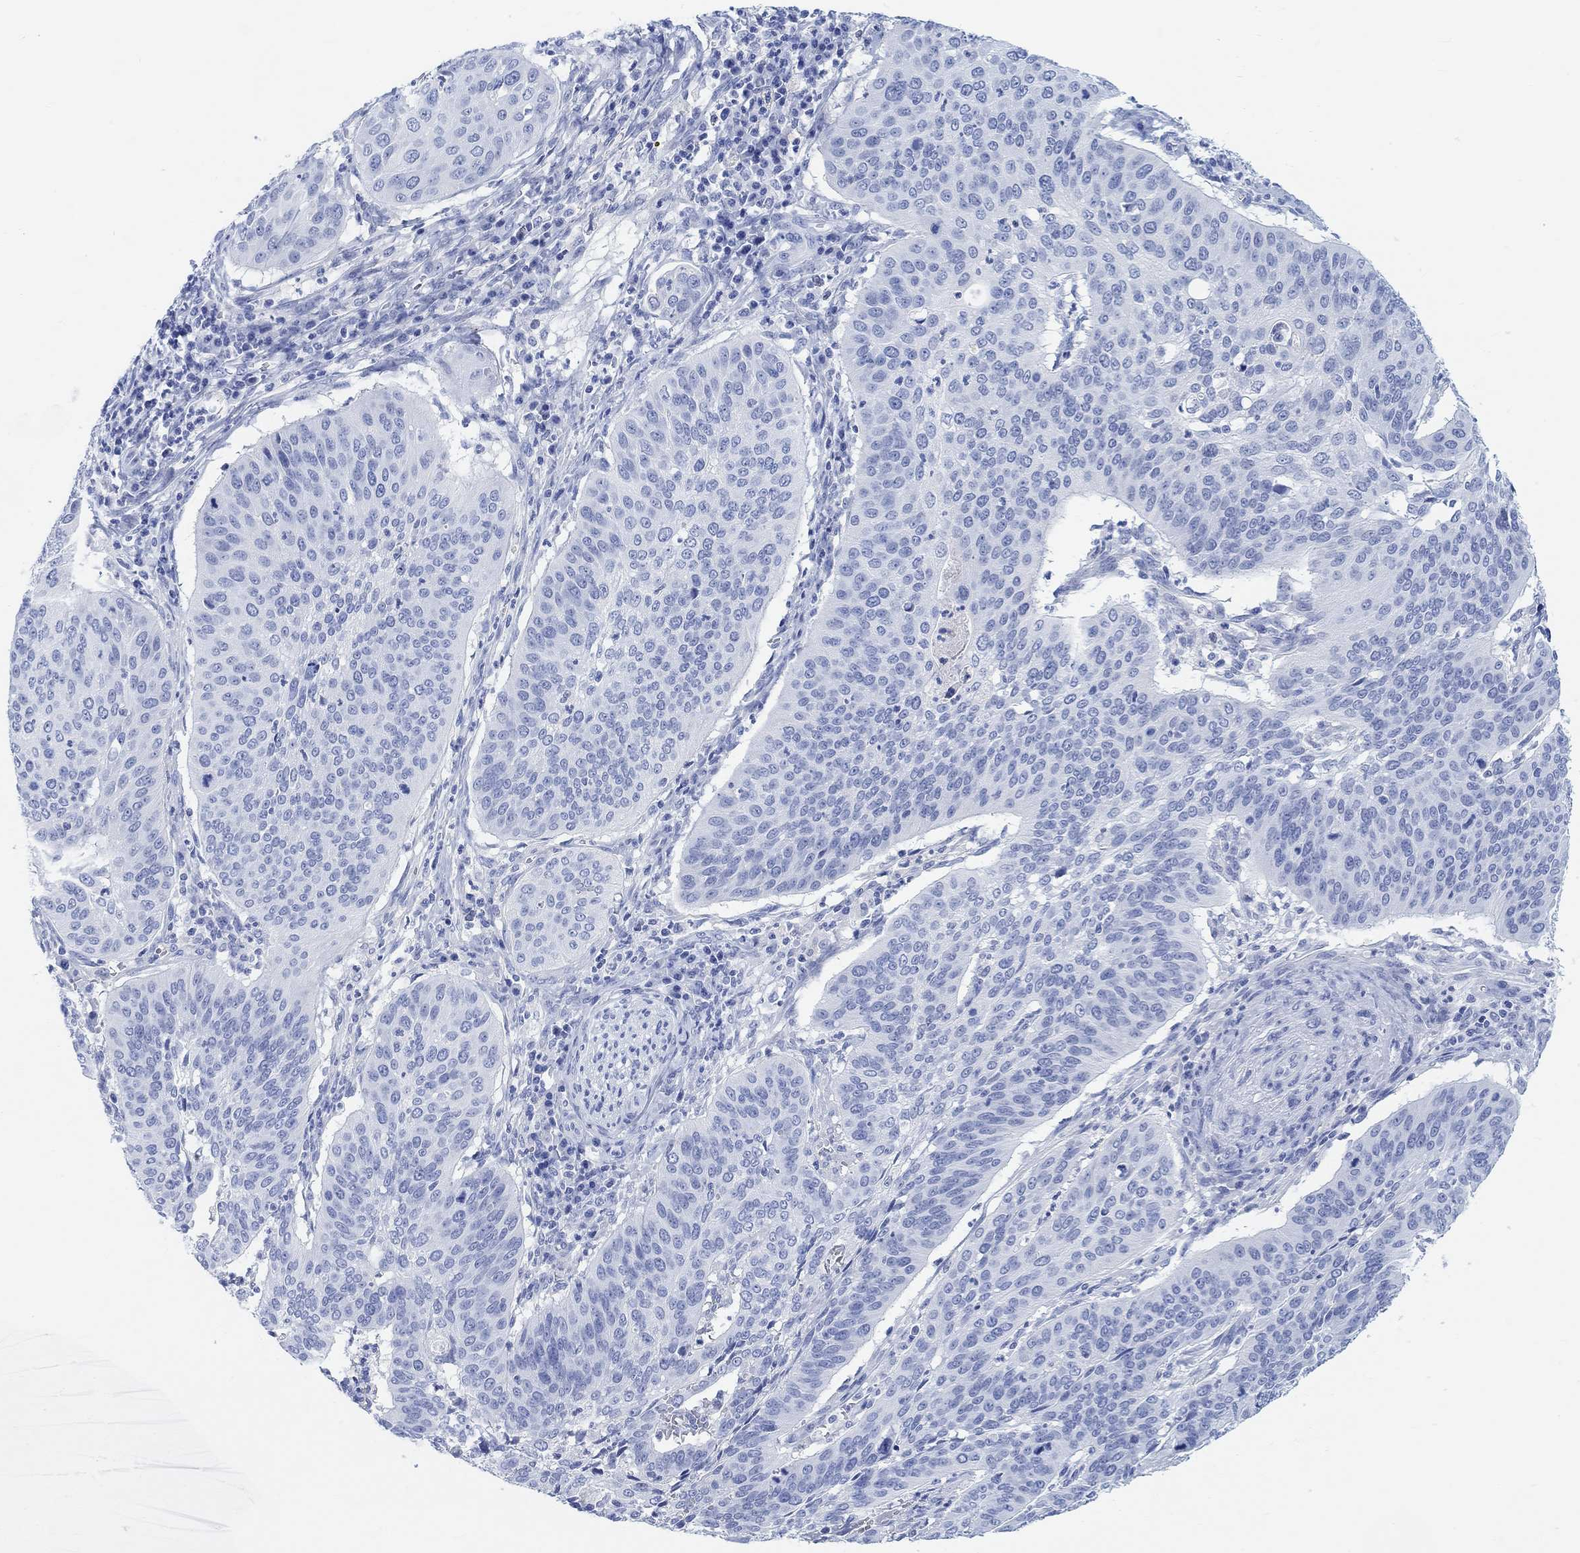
{"staining": {"intensity": "negative", "quantity": "none", "location": "none"}, "tissue": "cervical cancer", "cell_type": "Tumor cells", "image_type": "cancer", "snomed": [{"axis": "morphology", "description": "Normal tissue, NOS"}, {"axis": "morphology", "description": "Squamous cell carcinoma, NOS"}, {"axis": "topography", "description": "Cervix"}], "caption": "Tumor cells show no significant protein staining in cervical cancer.", "gene": "ENO4", "patient": {"sex": "female", "age": 39}}